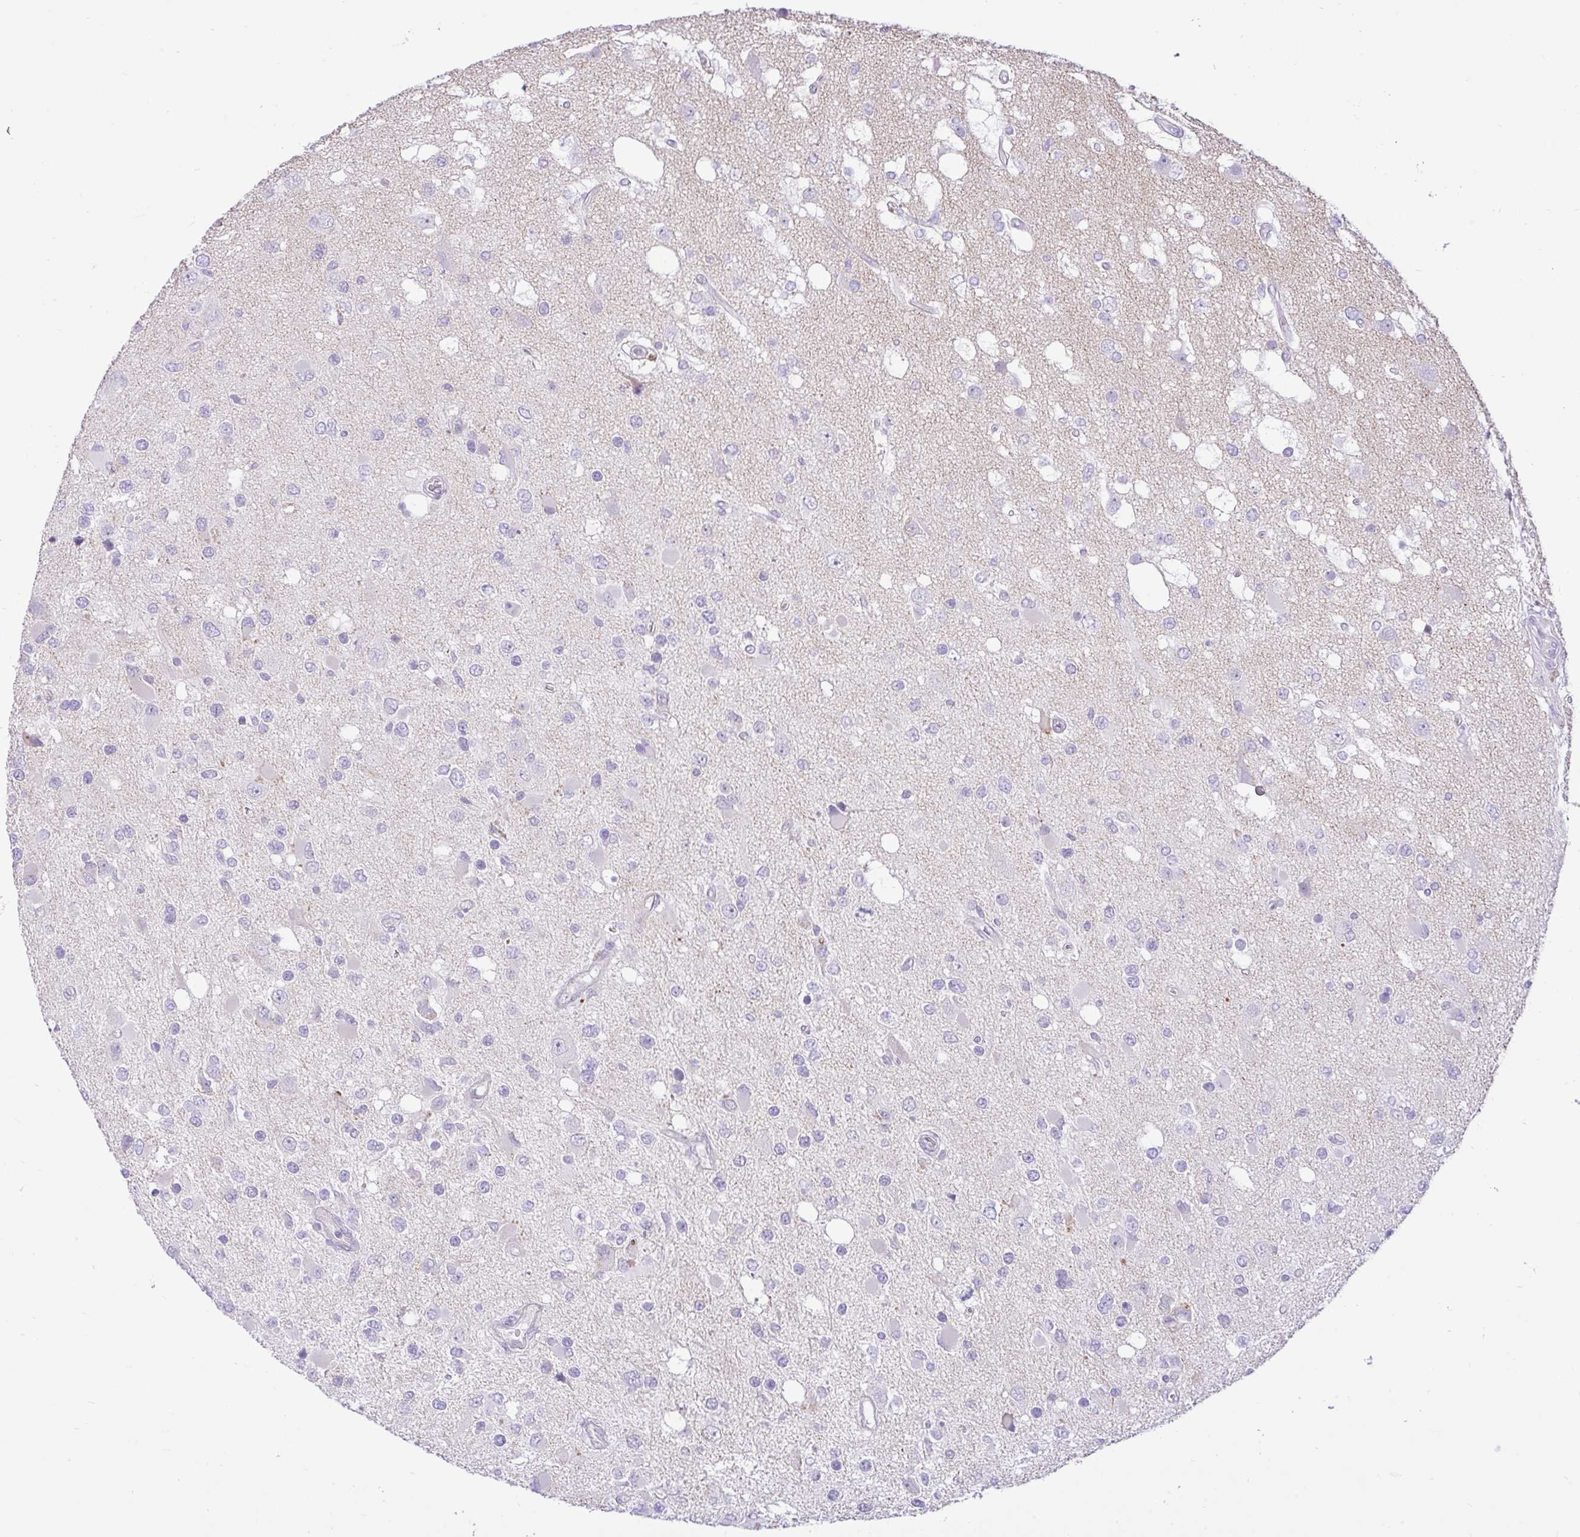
{"staining": {"intensity": "negative", "quantity": "none", "location": "none"}, "tissue": "glioma", "cell_type": "Tumor cells", "image_type": "cancer", "snomed": [{"axis": "morphology", "description": "Glioma, malignant, High grade"}, {"axis": "topography", "description": "Brain"}], "caption": "DAB immunohistochemical staining of malignant glioma (high-grade) exhibits no significant positivity in tumor cells.", "gene": "ZNF101", "patient": {"sex": "male", "age": 53}}